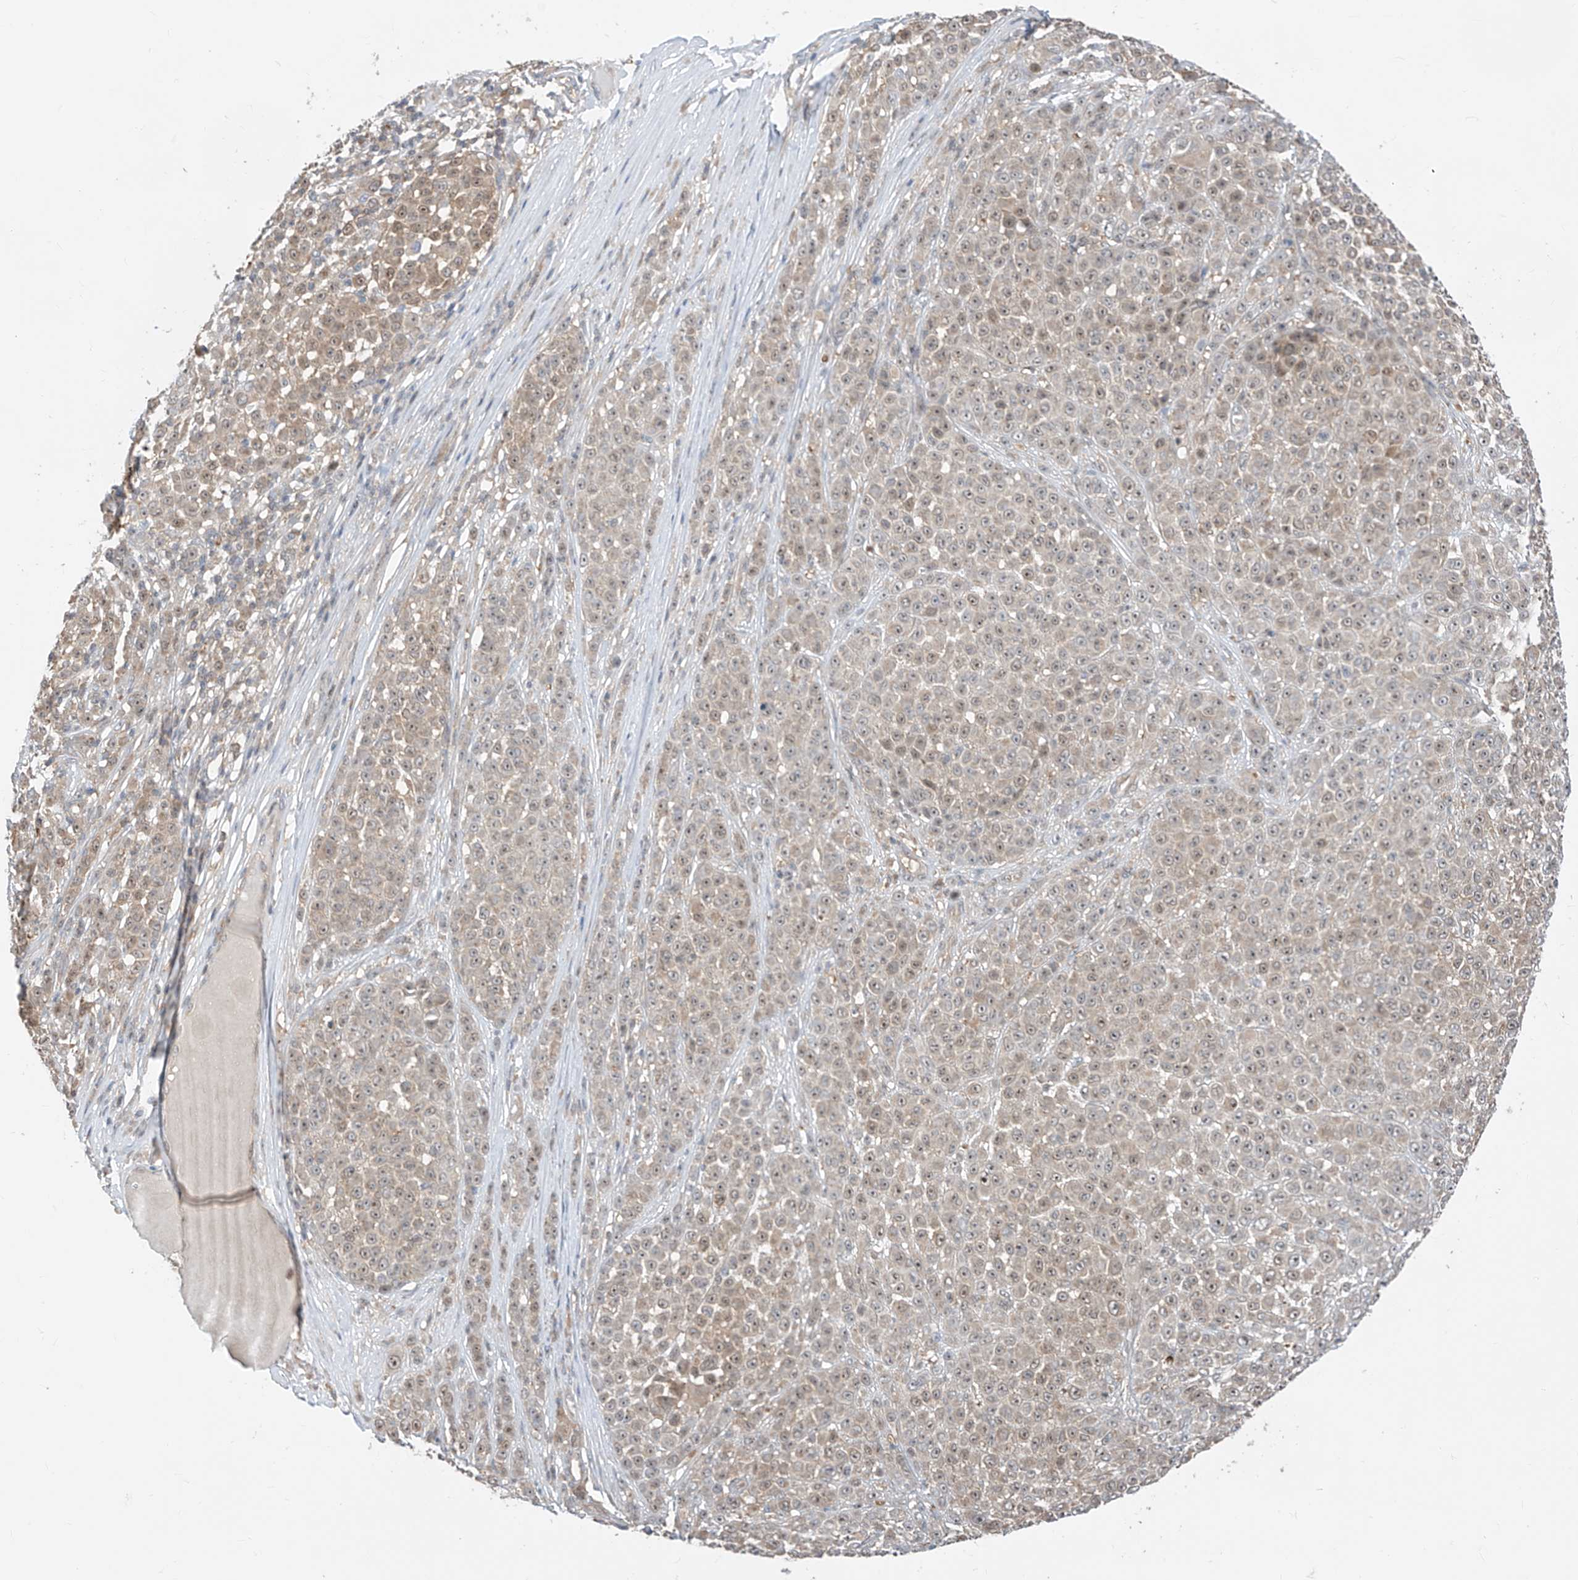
{"staining": {"intensity": "weak", "quantity": "25%-75%", "location": "cytoplasmic/membranous"}, "tissue": "melanoma", "cell_type": "Tumor cells", "image_type": "cancer", "snomed": [{"axis": "morphology", "description": "Malignant melanoma, NOS"}, {"axis": "topography", "description": "Skin"}], "caption": "IHC micrograph of malignant melanoma stained for a protein (brown), which displays low levels of weak cytoplasmic/membranous staining in about 25%-75% of tumor cells.", "gene": "TTC38", "patient": {"sex": "female", "age": 94}}